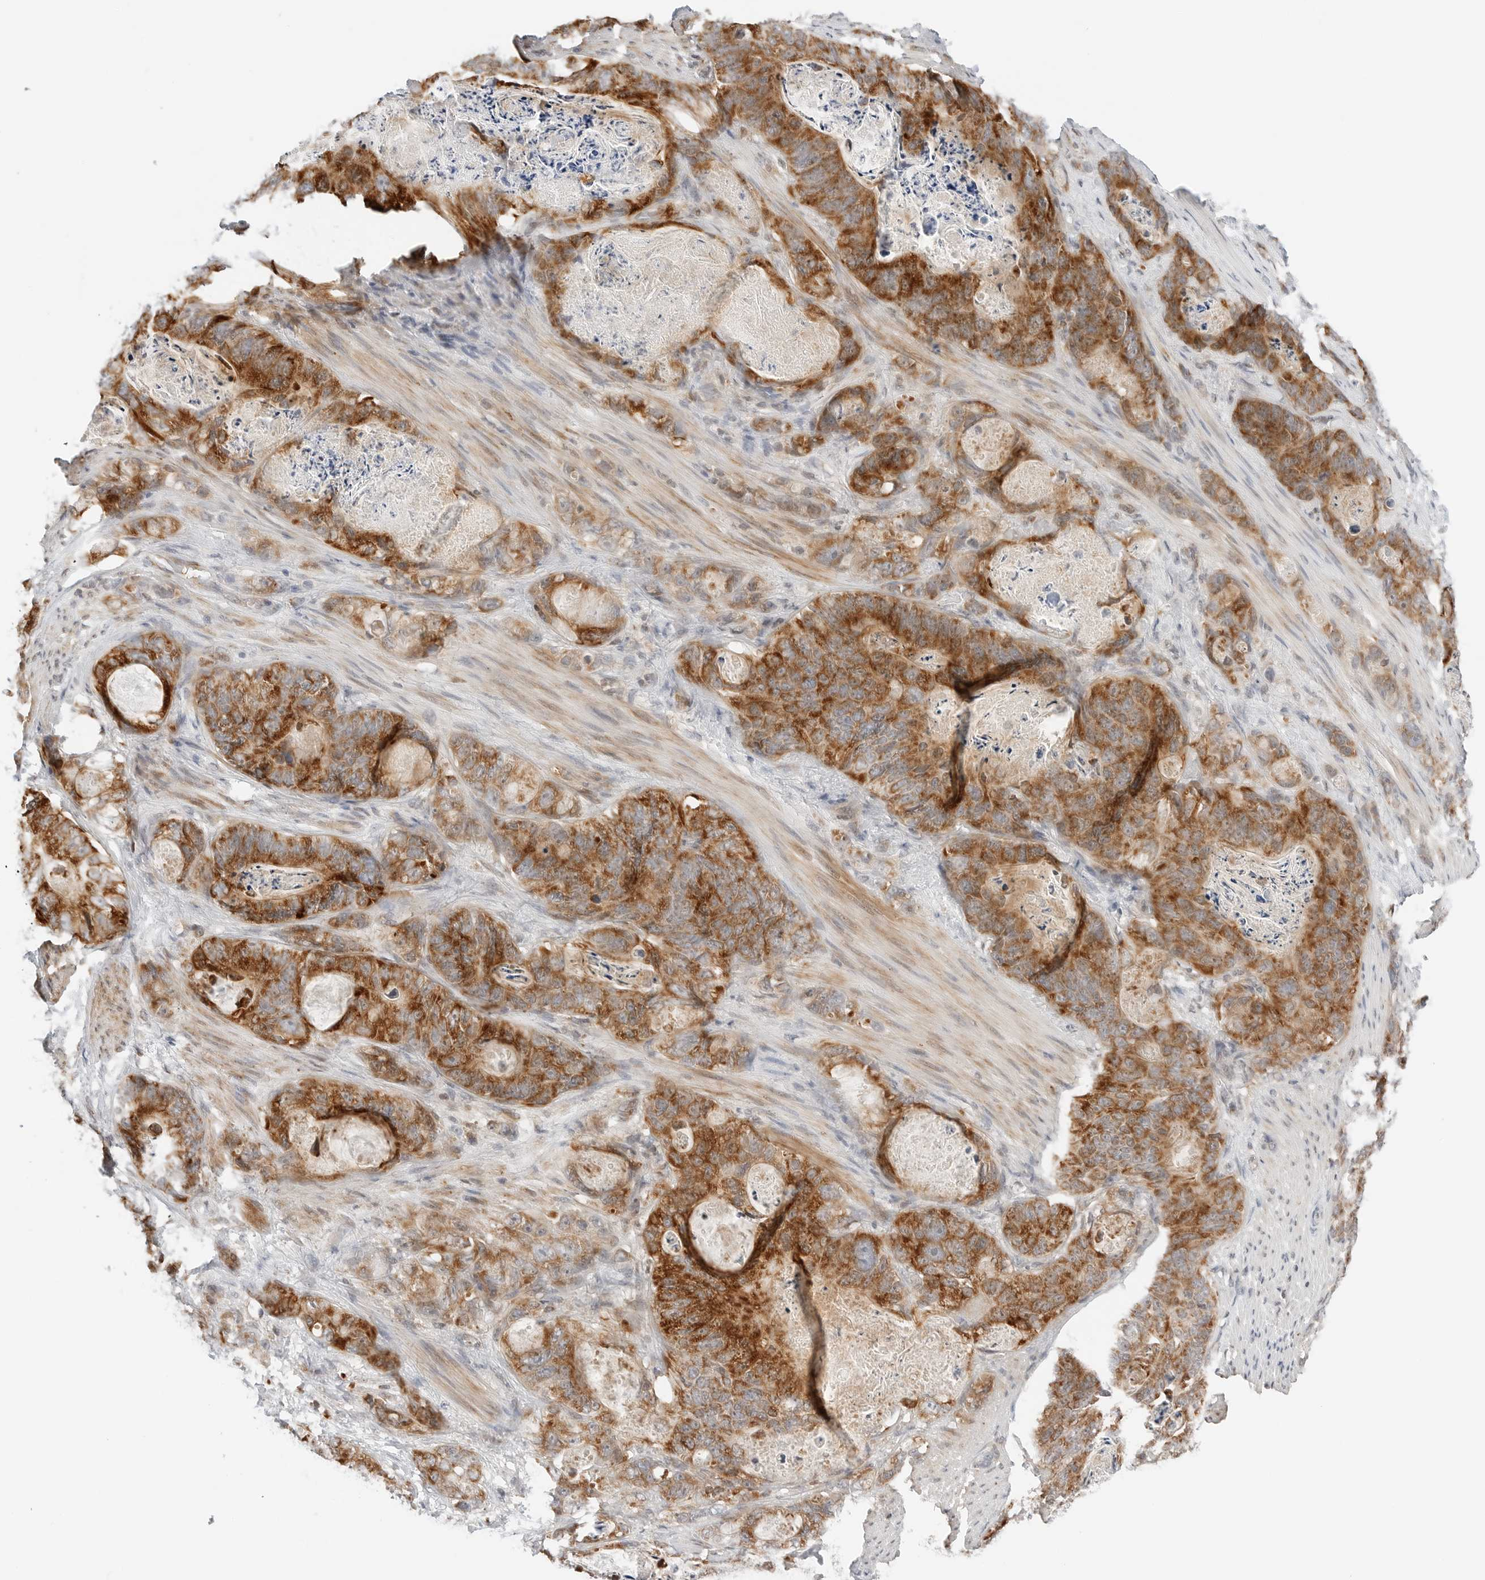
{"staining": {"intensity": "strong", "quantity": ">75%", "location": "cytoplasmic/membranous"}, "tissue": "stomach cancer", "cell_type": "Tumor cells", "image_type": "cancer", "snomed": [{"axis": "morphology", "description": "Normal tissue, NOS"}, {"axis": "morphology", "description": "Adenocarcinoma, NOS"}, {"axis": "topography", "description": "Stomach"}], "caption": "Adenocarcinoma (stomach) stained with a brown dye shows strong cytoplasmic/membranous positive positivity in approximately >75% of tumor cells.", "gene": "DYRK4", "patient": {"sex": "female", "age": 89}}